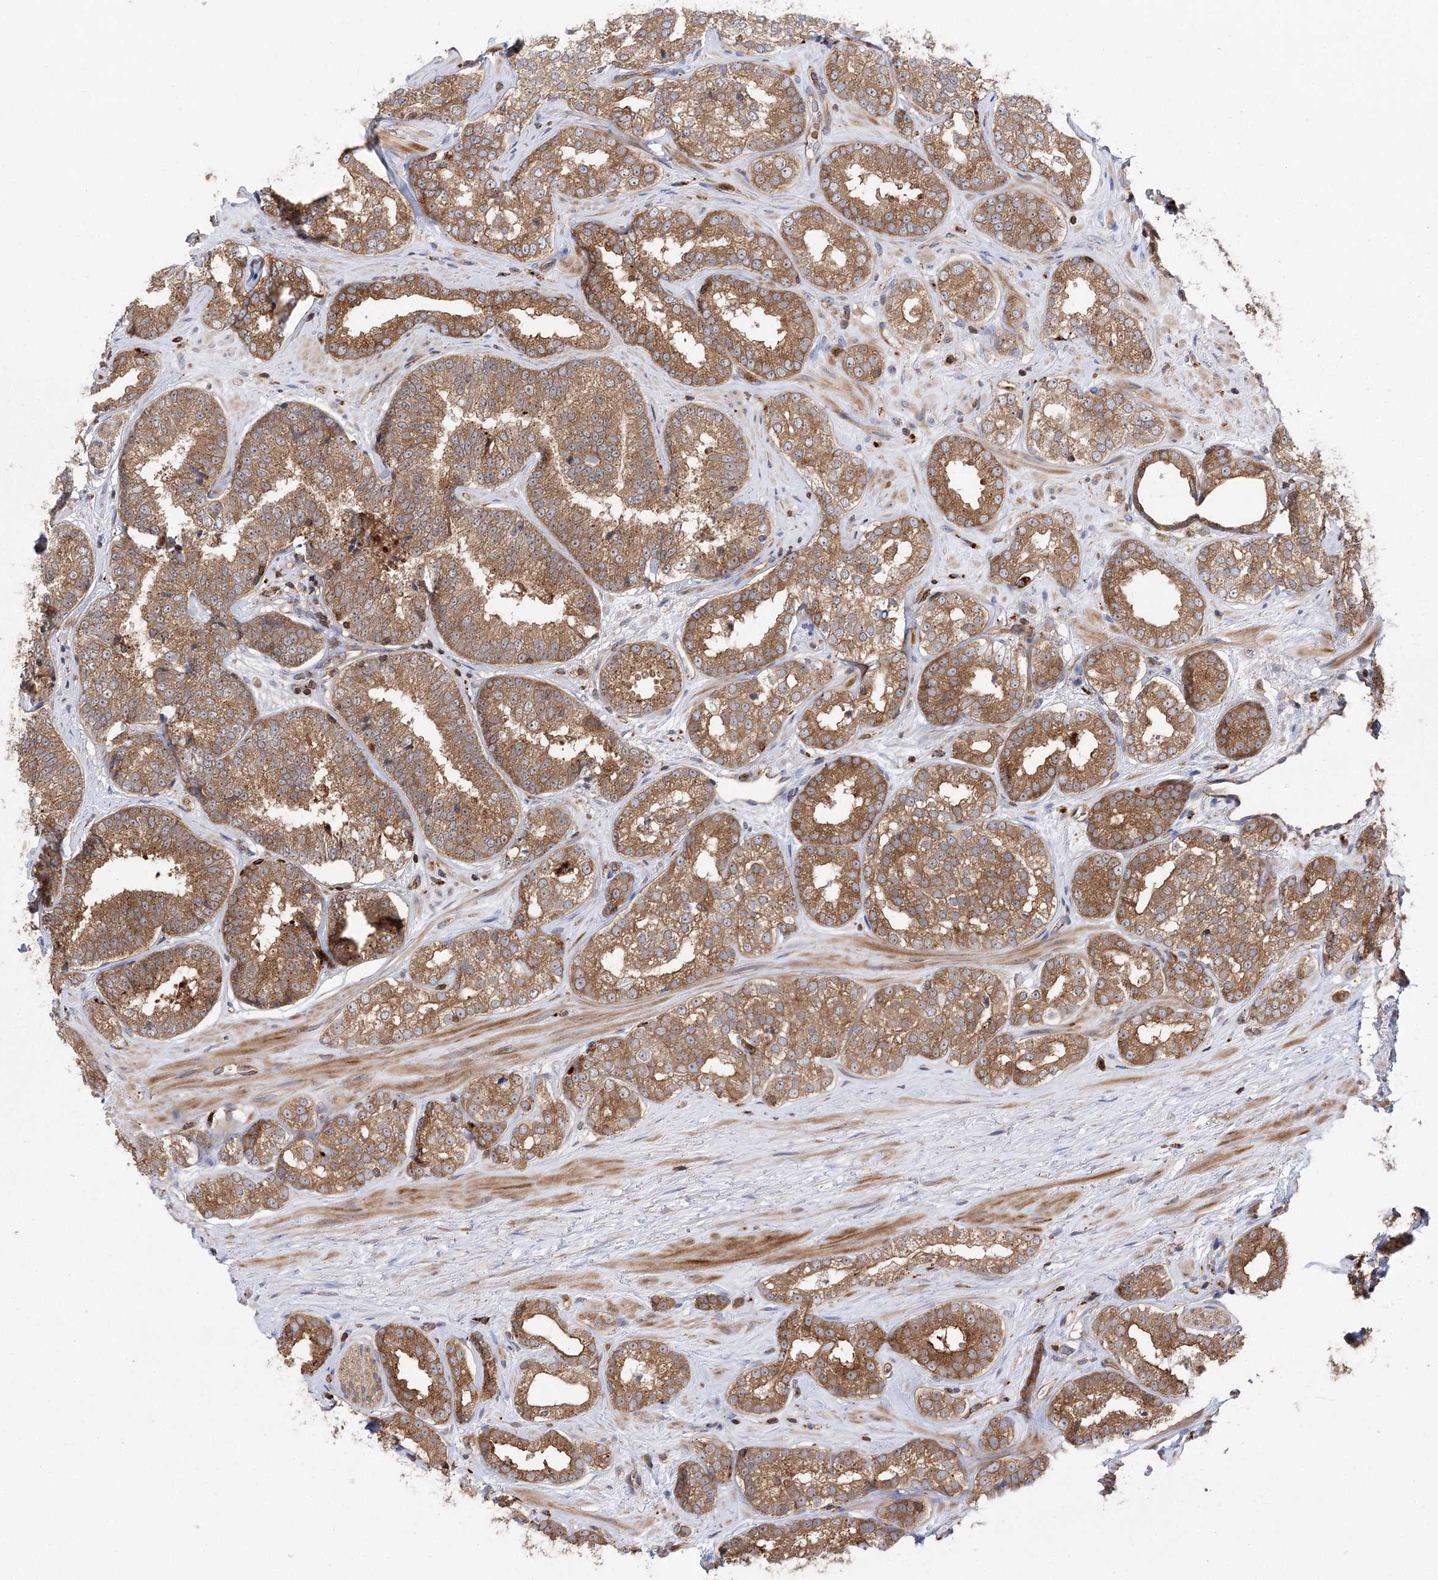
{"staining": {"intensity": "moderate", "quantity": ">75%", "location": "cytoplasmic/membranous"}, "tissue": "prostate cancer", "cell_type": "Tumor cells", "image_type": "cancer", "snomed": [{"axis": "morphology", "description": "Normal tissue, NOS"}, {"axis": "morphology", "description": "Adenocarcinoma, High grade"}, {"axis": "topography", "description": "Prostate"}], "caption": "A high-resolution image shows immunohistochemistry staining of prostate high-grade adenocarcinoma, which demonstrates moderate cytoplasmic/membranous expression in about >75% of tumor cells. The staining is performed using DAB brown chromogen to label protein expression. The nuclei are counter-stained blue using hematoxylin.", "gene": "VPS37B", "patient": {"sex": "male", "age": 83}}